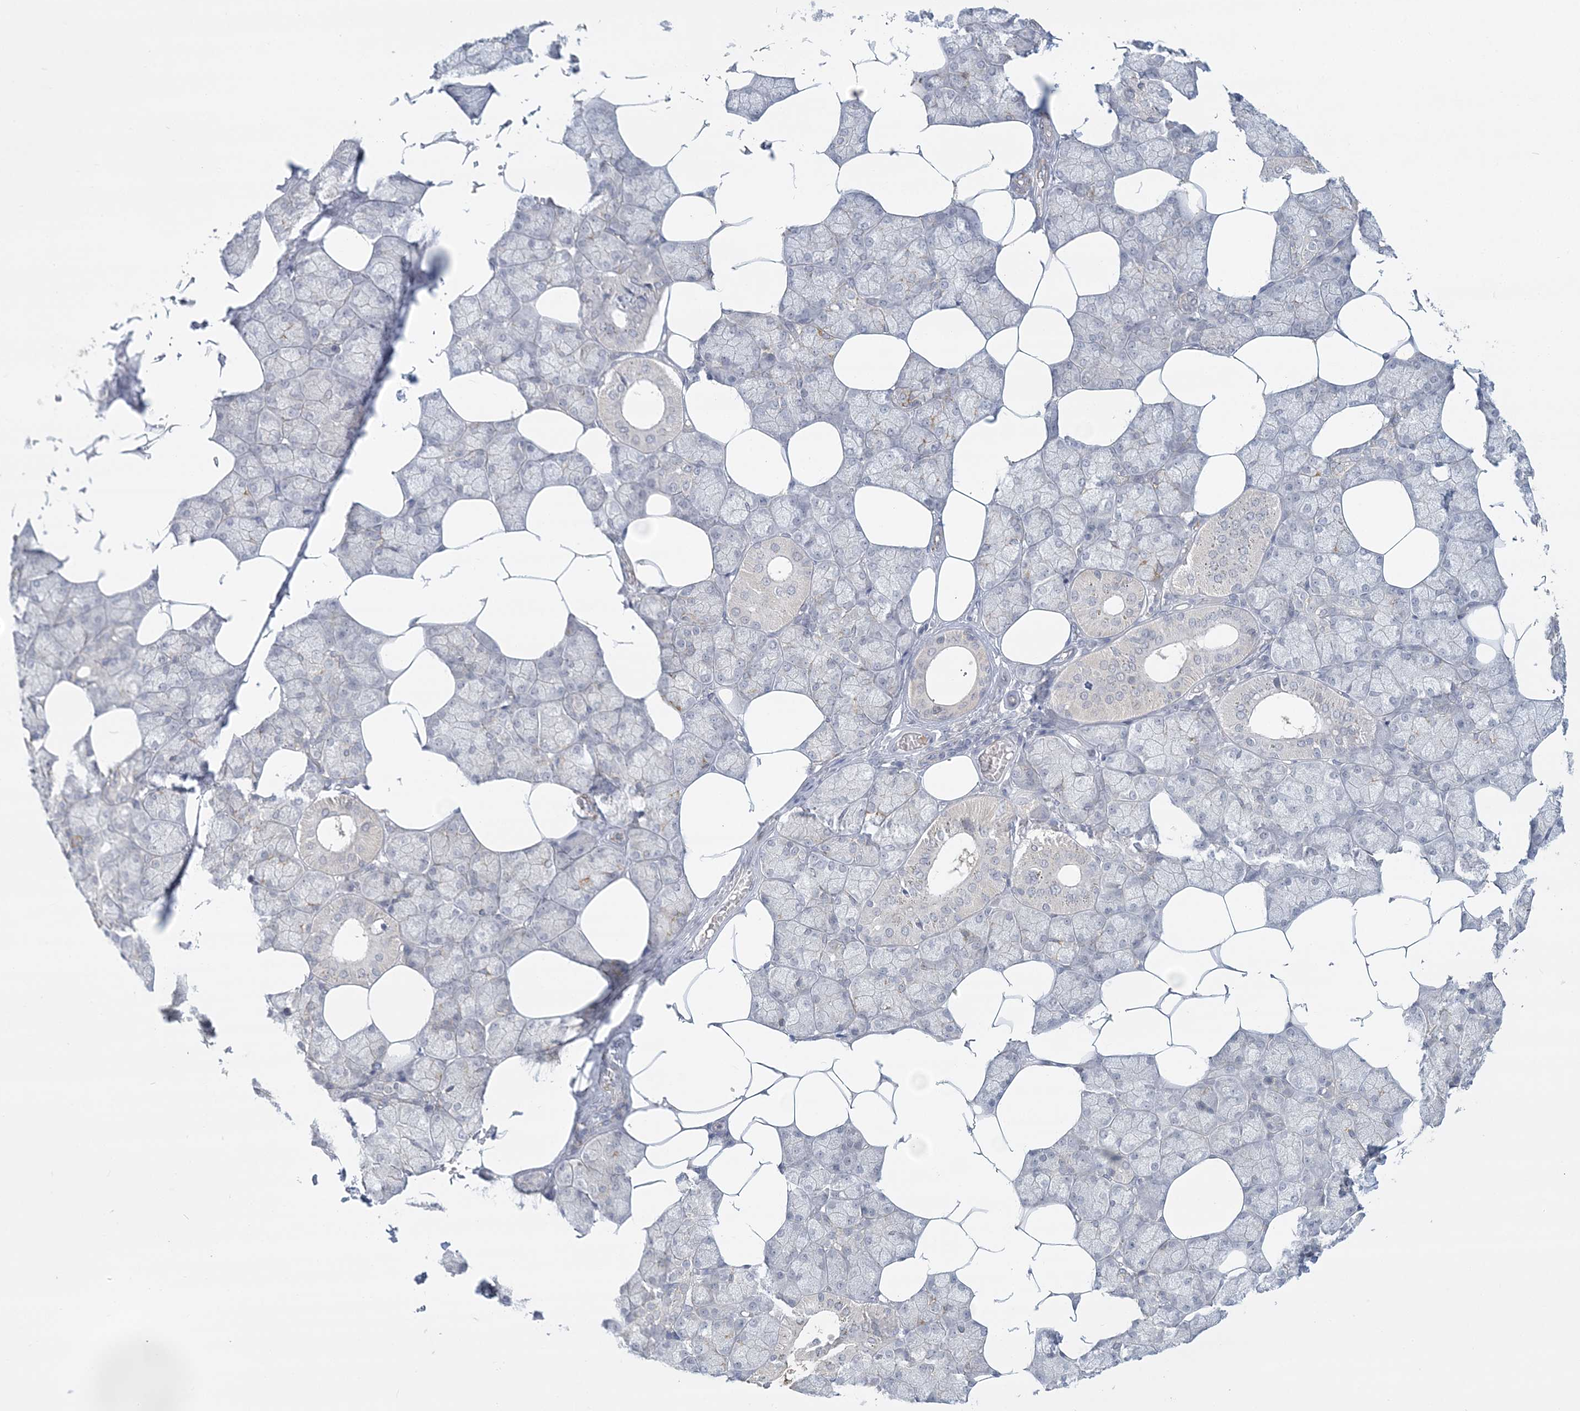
{"staining": {"intensity": "weak", "quantity": "<25%", "location": "cytoplasmic/membranous"}, "tissue": "salivary gland", "cell_type": "Glandular cells", "image_type": "normal", "snomed": [{"axis": "morphology", "description": "Normal tissue, NOS"}, {"axis": "topography", "description": "Salivary gland"}], "caption": "Immunohistochemistry (IHC) of benign salivary gland displays no staining in glandular cells.", "gene": "ANKS1A", "patient": {"sex": "male", "age": 62}}